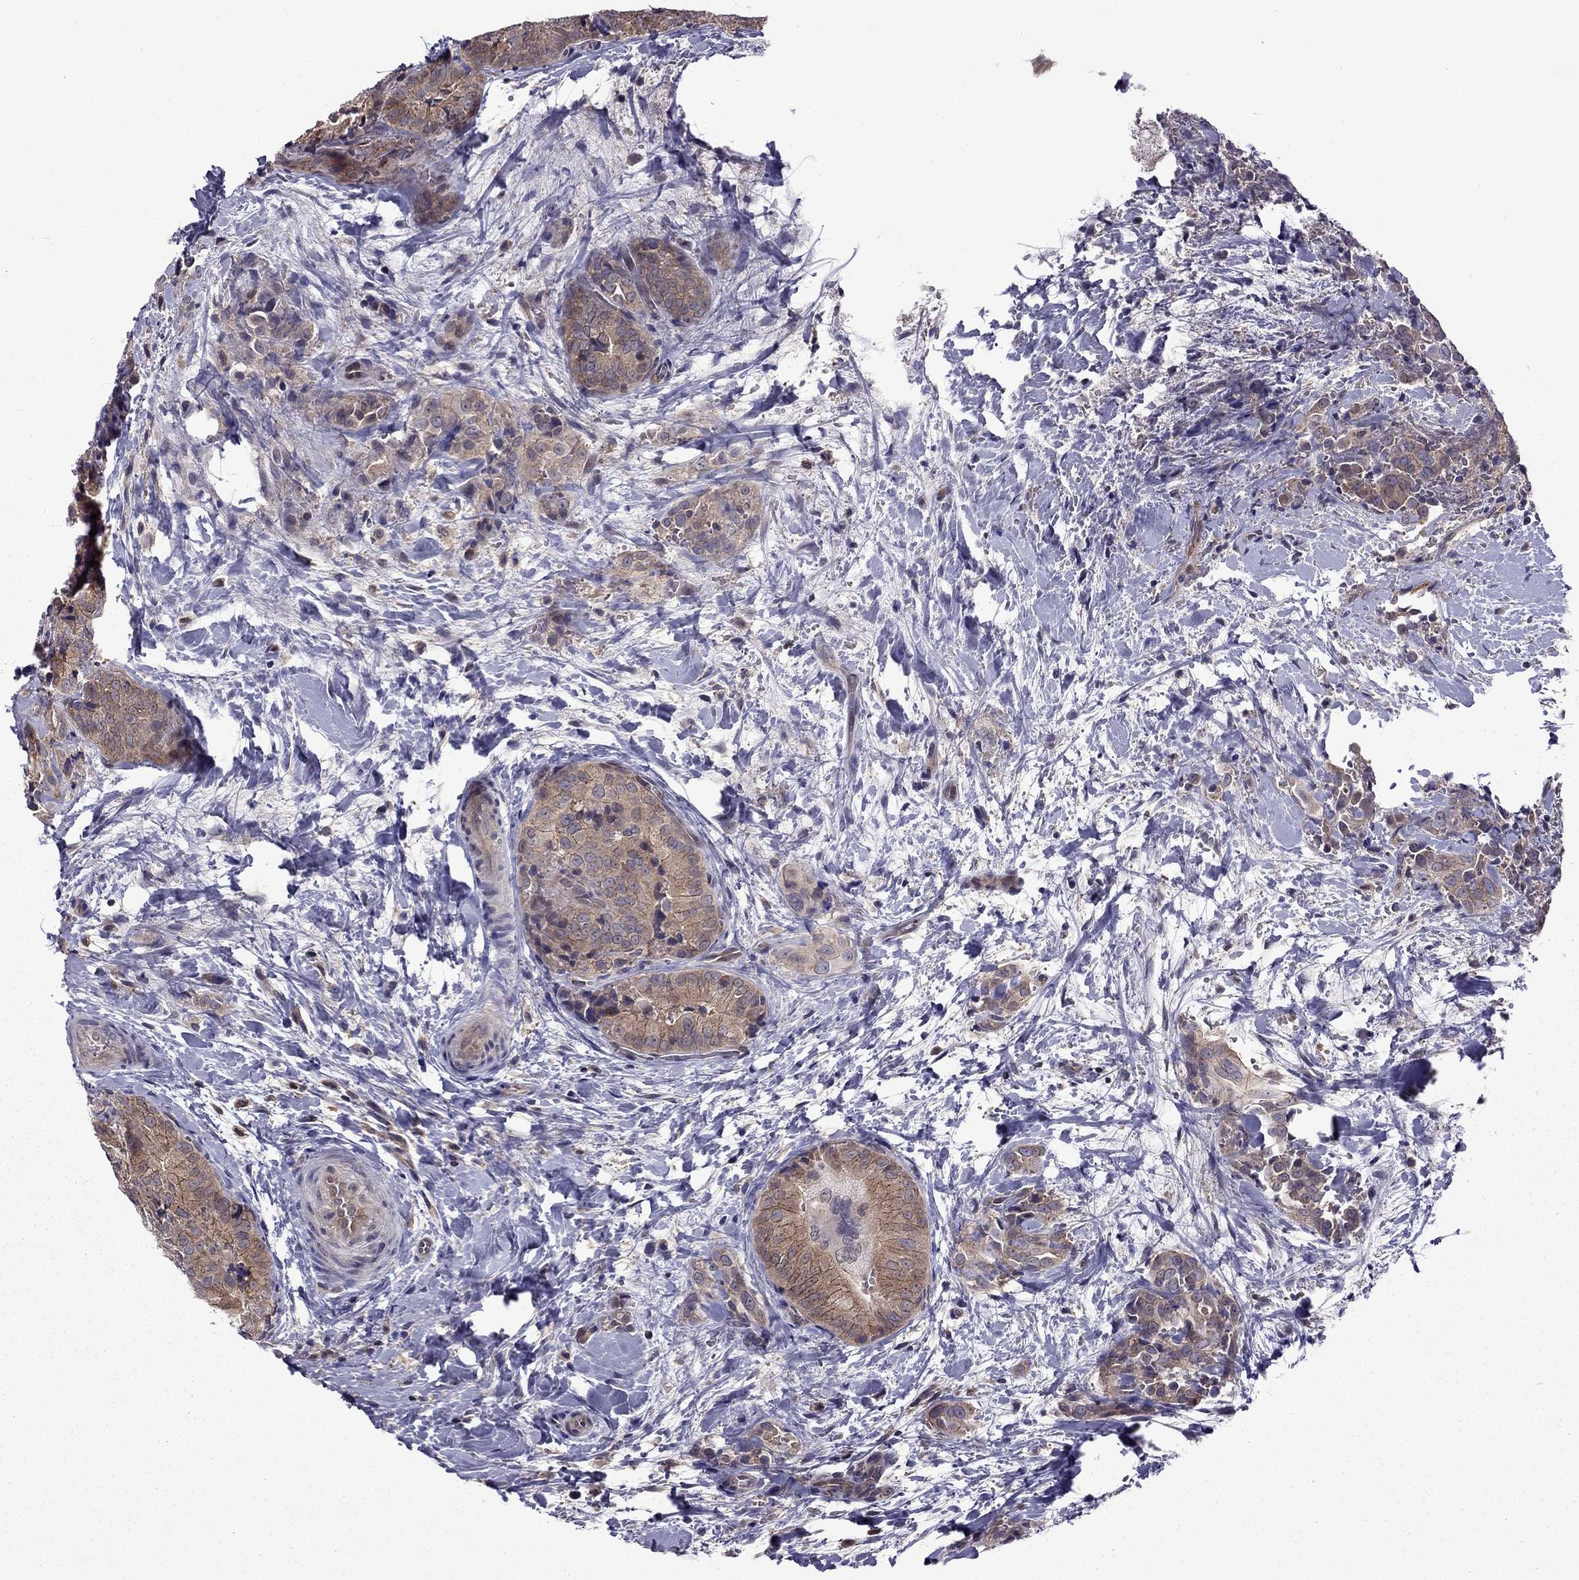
{"staining": {"intensity": "moderate", "quantity": ">75%", "location": "cytoplasmic/membranous"}, "tissue": "thyroid cancer", "cell_type": "Tumor cells", "image_type": "cancer", "snomed": [{"axis": "morphology", "description": "Papillary adenocarcinoma, NOS"}, {"axis": "topography", "description": "Thyroid gland"}], "caption": "Approximately >75% of tumor cells in human thyroid cancer (papillary adenocarcinoma) display moderate cytoplasmic/membranous protein expression as visualized by brown immunohistochemical staining.", "gene": "CDK5", "patient": {"sex": "male", "age": 61}}